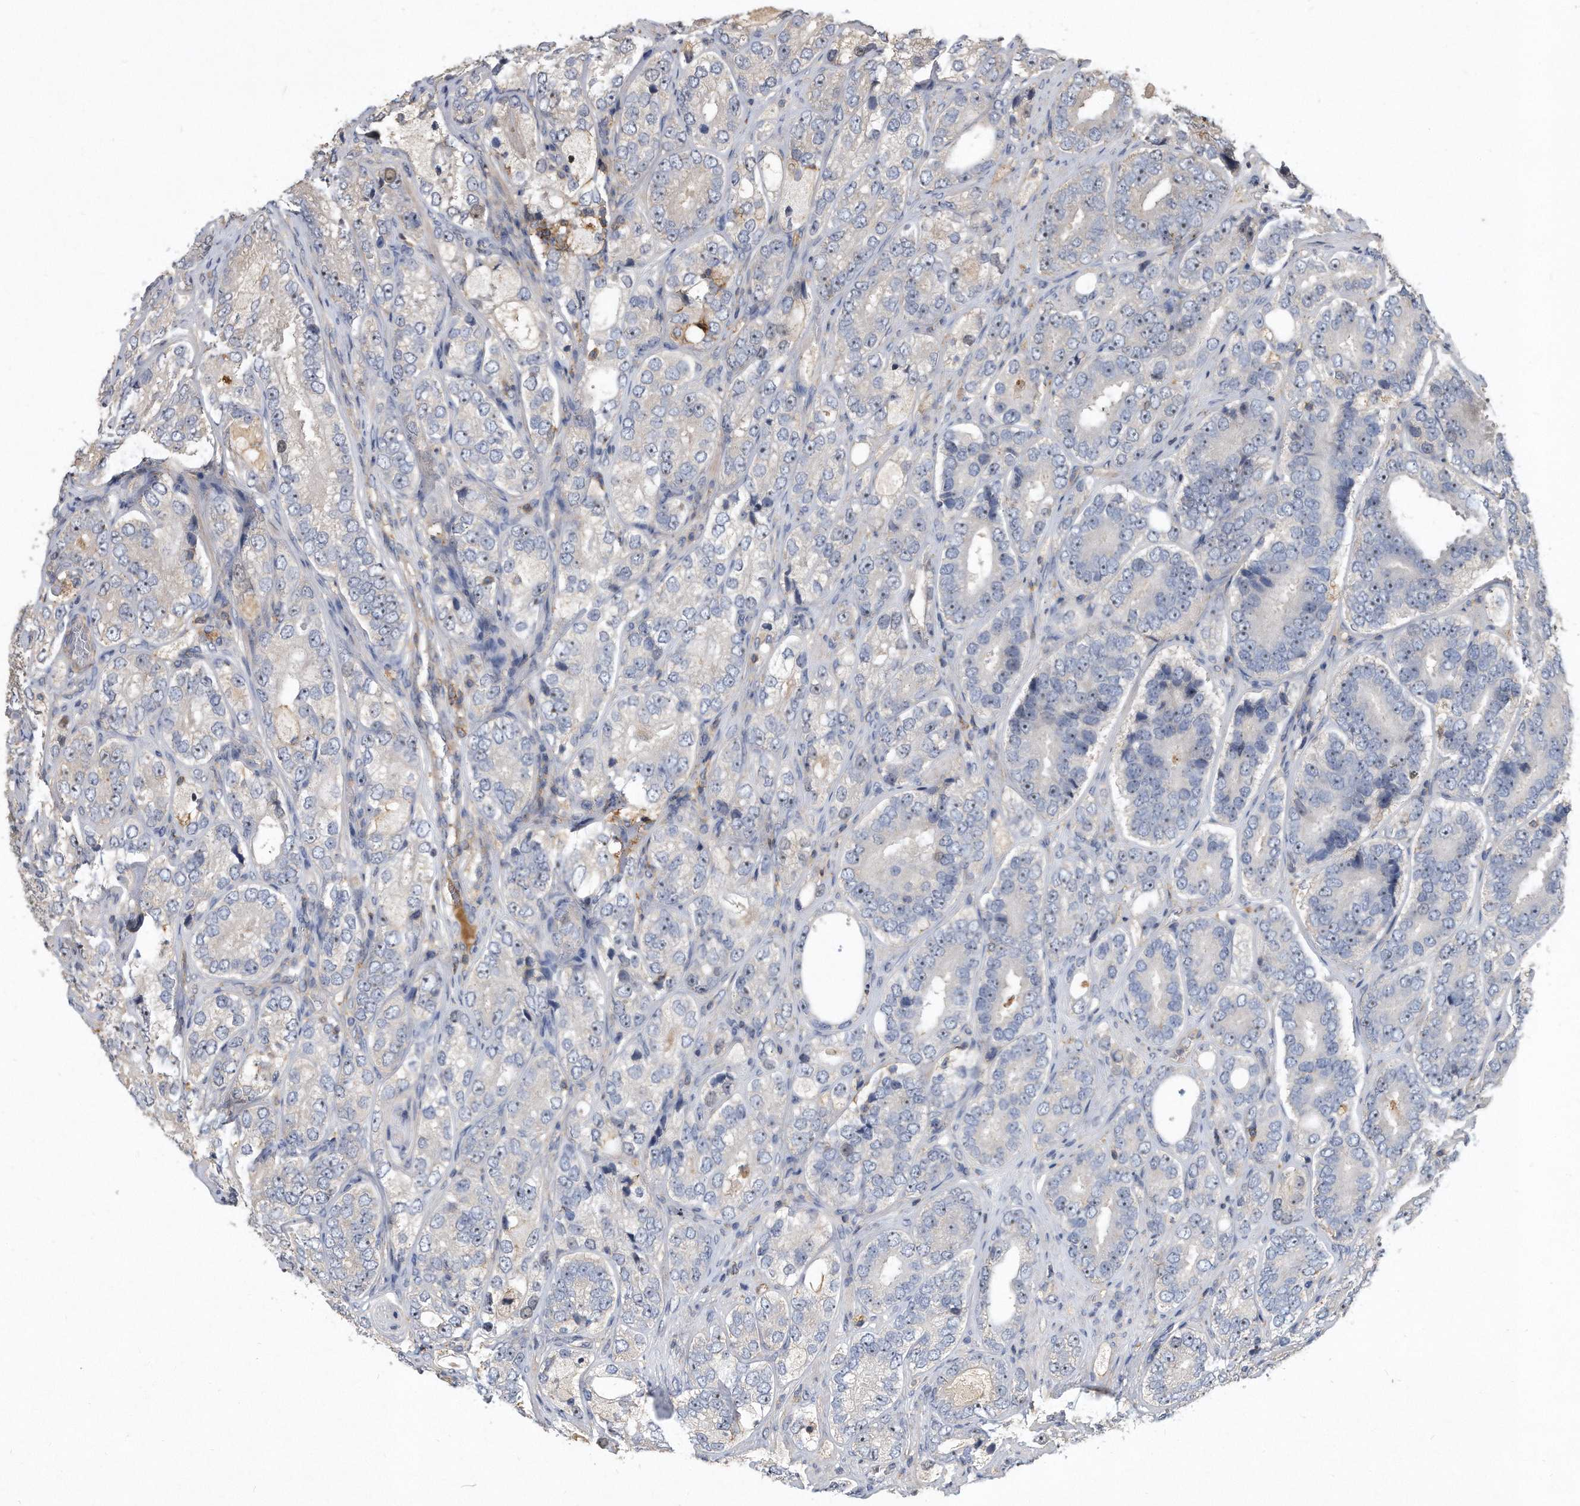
{"staining": {"intensity": "weak", "quantity": "<25%", "location": "nuclear"}, "tissue": "prostate cancer", "cell_type": "Tumor cells", "image_type": "cancer", "snomed": [{"axis": "morphology", "description": "Adenocarcinoma, High grade"}, {"axis": "topography", "description": "Prostate"}], "caption": "Prostate cancer was stained to show a protein in brown. There is no significant positivity in tumor cells.", "gene": "PGBD2", "patient": {"sex": "male", "age": 56}}